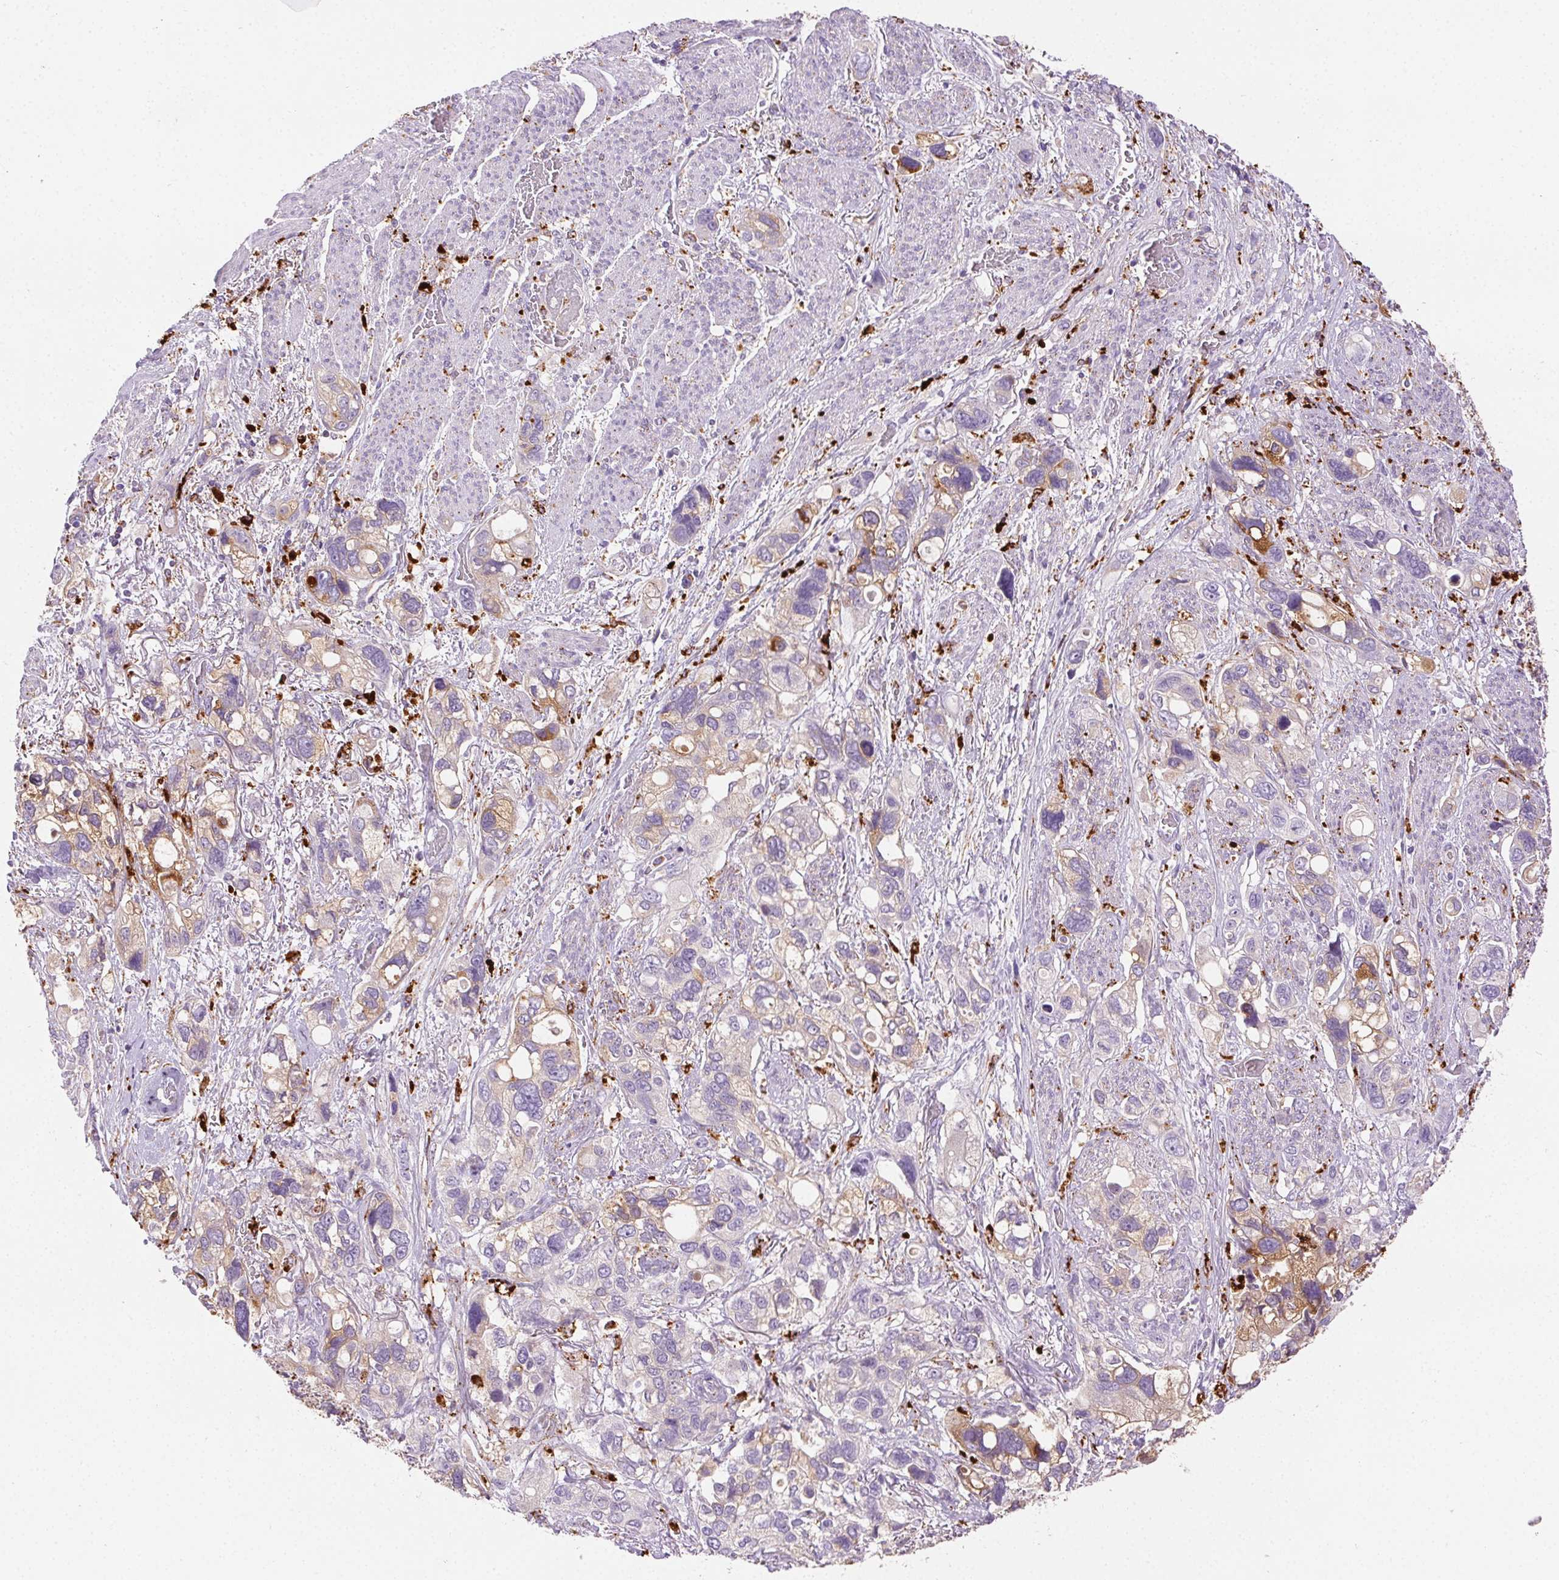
{"staining": {"intensity": "weak", "quantity": "<25%", "location": "cytoplasmic/membranous"}, "tissue": "stomach cancer", "cell_type": "Tumor cells", "image_type": "cancer", "snomed": [{"axis": "morphology", "description": "Adenocarcinoma, NOS"}, {"axis": "topography", "description": "Stomach, upper"}], "caption": "Tumor cells are negative for protein expression in human stomach cancer (adenocarcinoma).", "gene": "SCPEP1", "patient": {"sex": "female", "age": 81}}